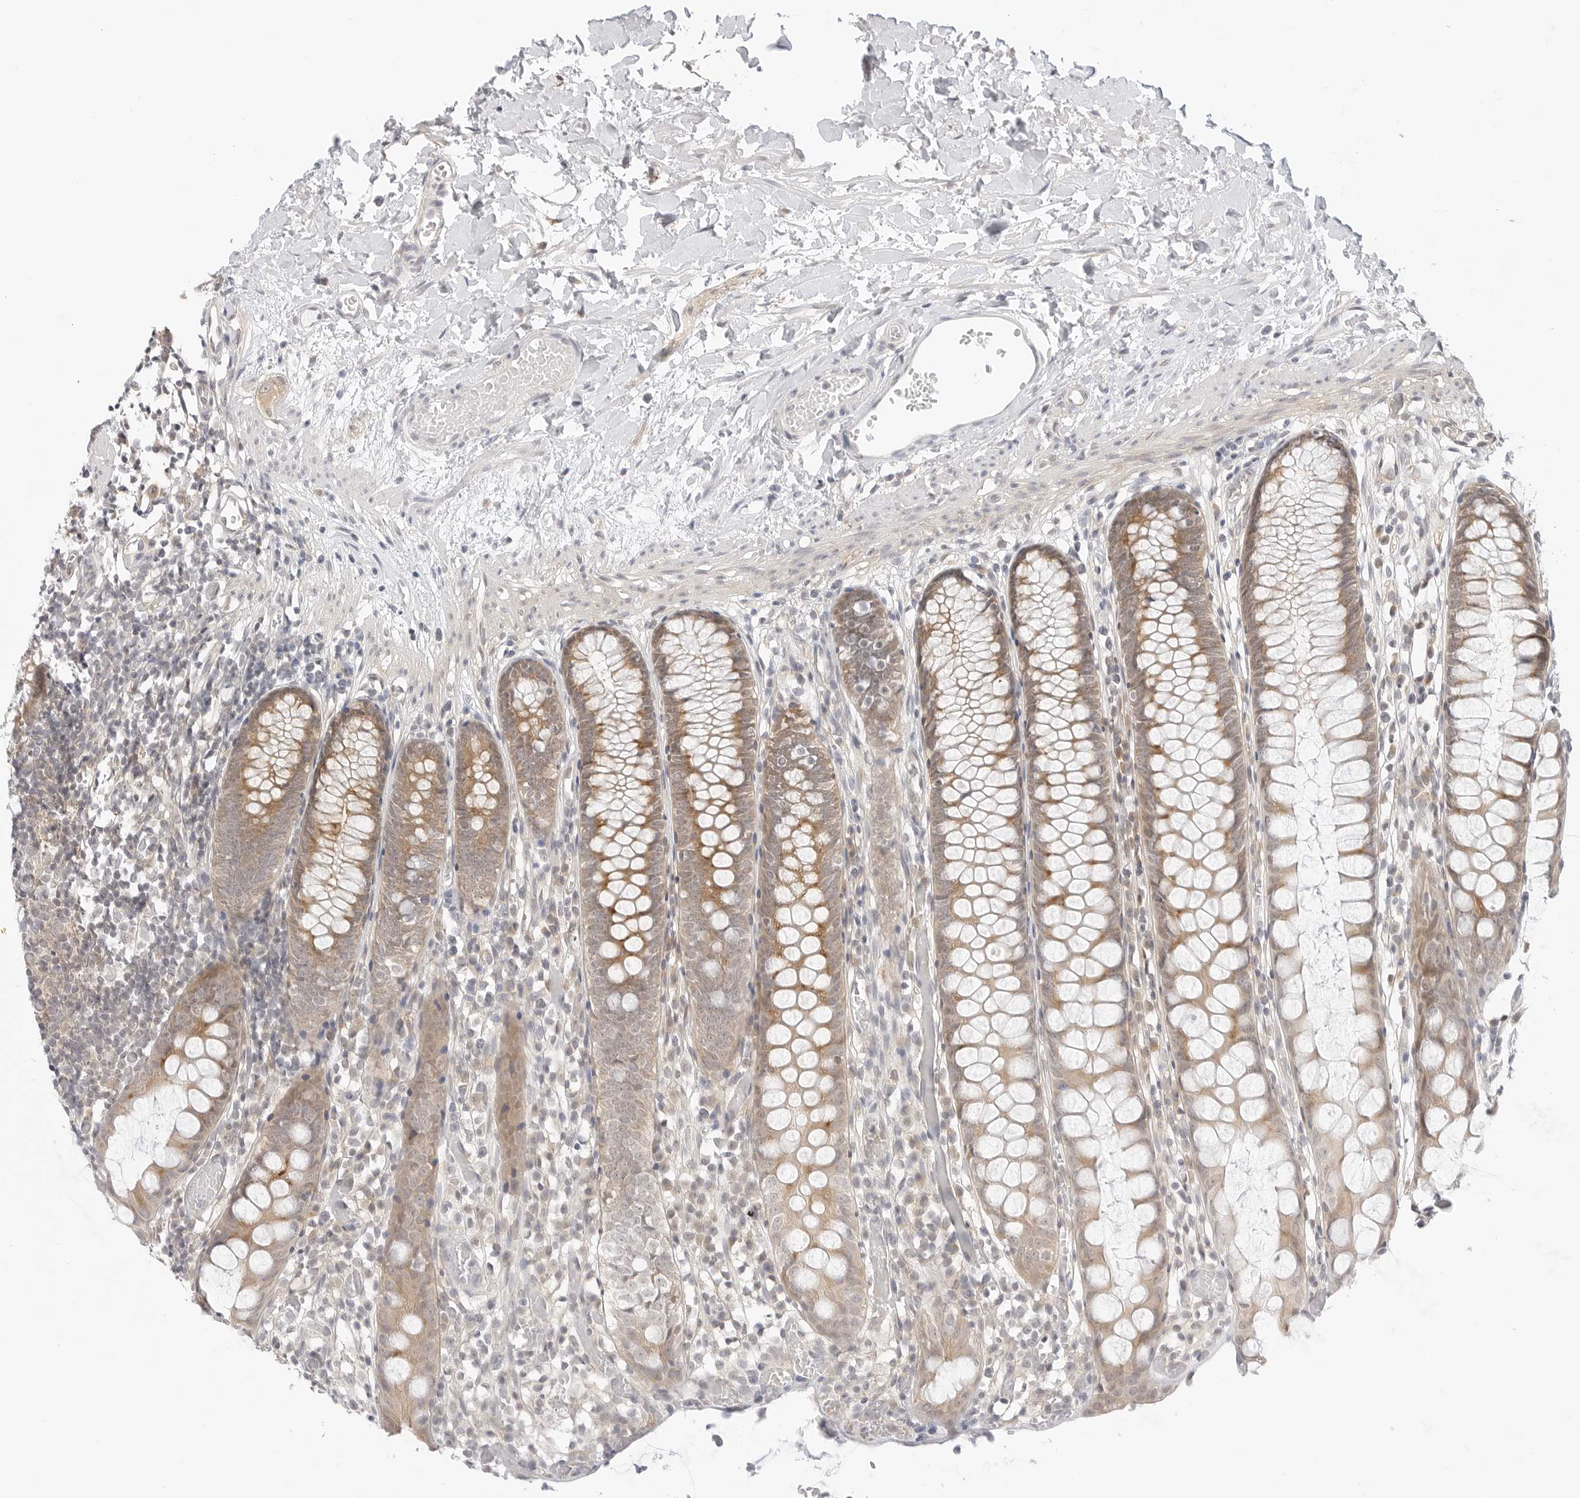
{"staining": {"intensity": "negative", "quantity": "none", "location": "none"}, "tissue": "colon", "cell_type": "Endothelial cells", "image_type": "normal", "snomed": [{"axis": "morphology", "description": "Normal tissue, NOS"}, {"axis": "topography", "description": "Colon"}], "caption": "Immunohistochemical staining of benign human colon exhibits no significant expression in endothelial cells. The staining was performed using DAB to visualize the protein expression in brown, while the nuclei were stained in blue with hematoxylin (Magnification: 20x).", "gene": "TCP1", "patient": {"sex": "male", "age": 14}}